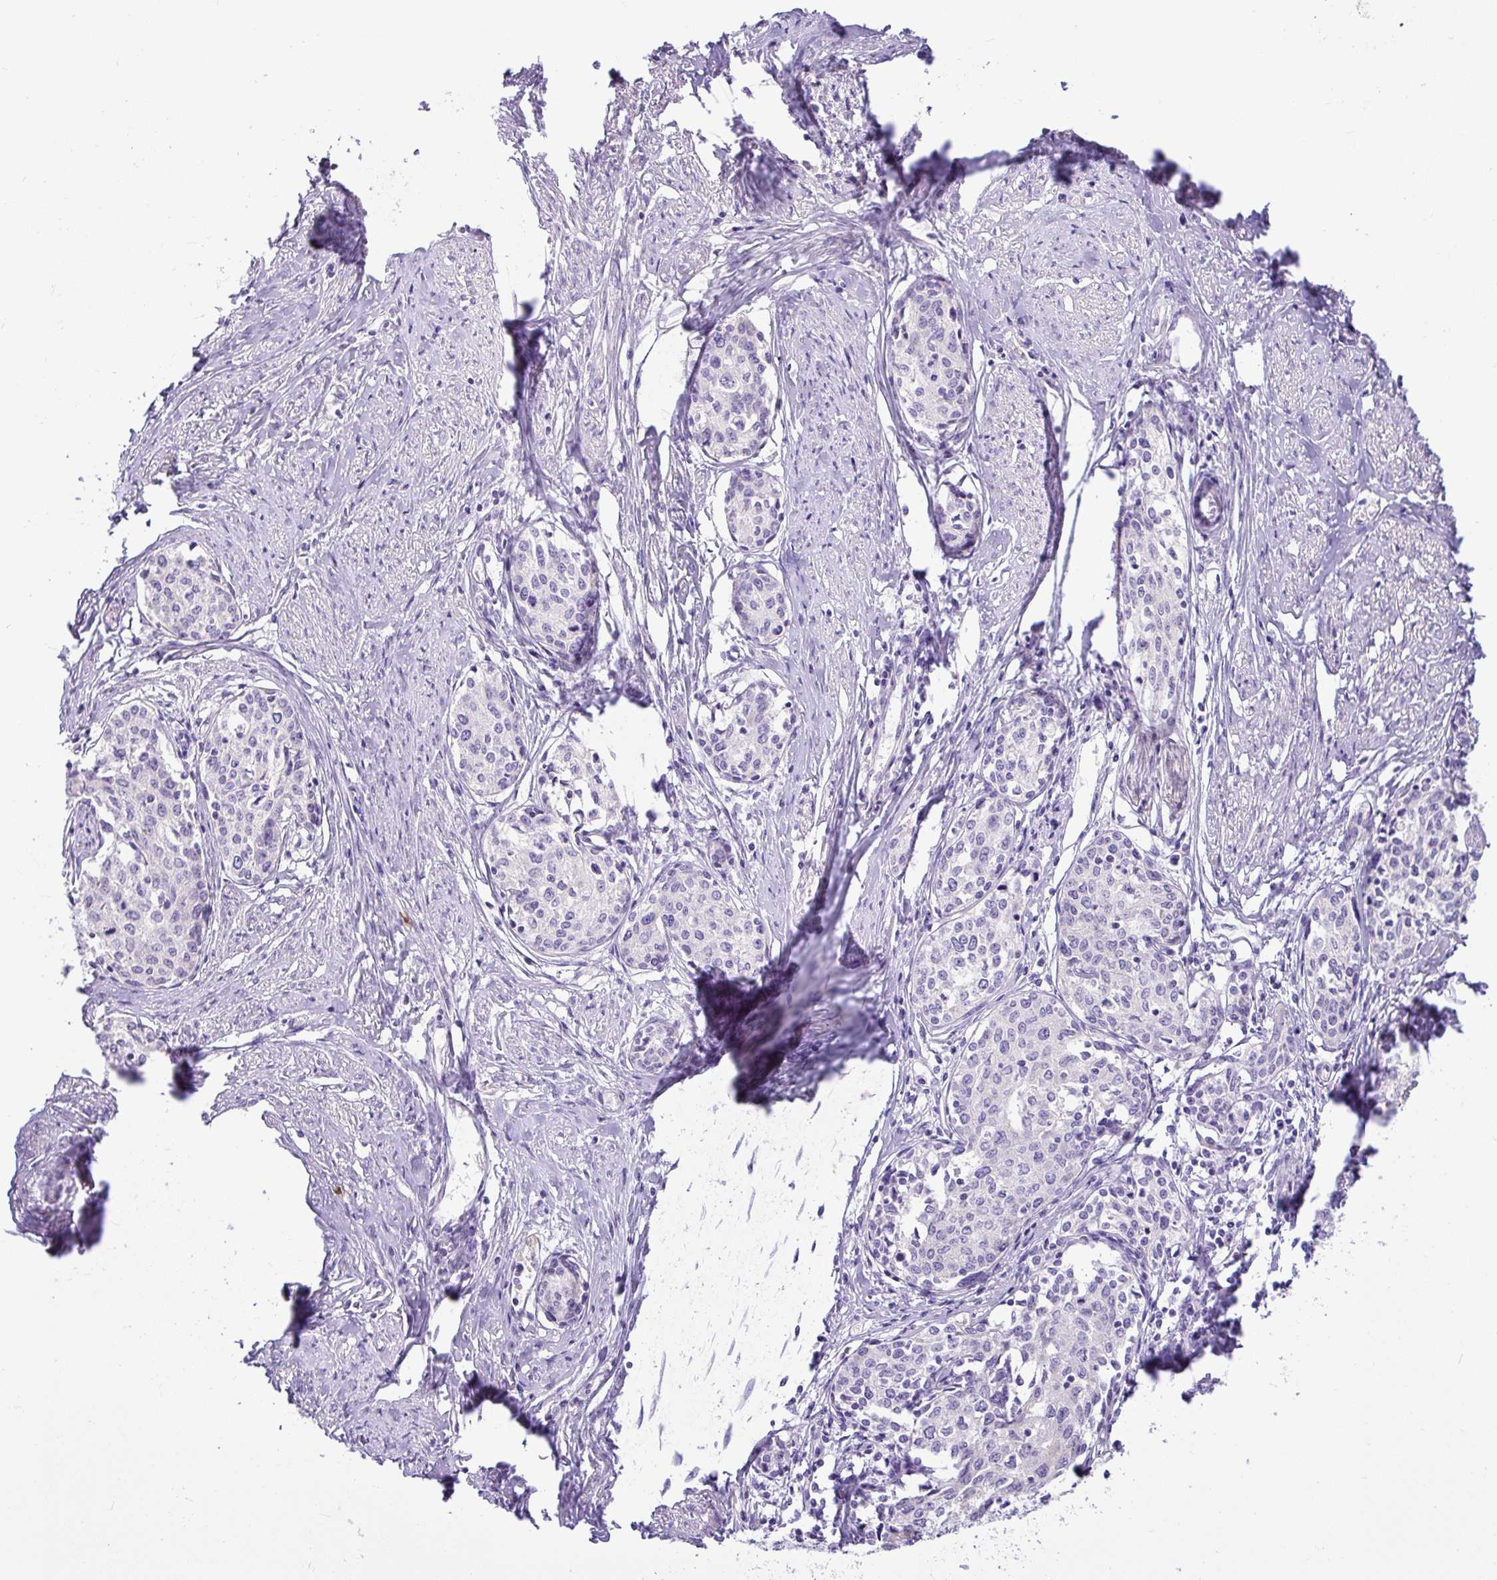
{"staining": {"intensity": "negative", "quantity": "none", "location": "none"}, "tissue": "cervical cancer", "cell_type": "Tumor cells", "image_type": "cancer", "snomed": [{"axis": "morphology", "description": "Squamous cell carcinoma, NOS"}, {"axis": "morphology", "description": "Adenocarcinoma, NOS"}, {"axis": "topography", "description": "Cervix"}], "caption": "IHC histopathology image of neoplastic tissue: human squamous cell carcinoma (cervical) stained with DAB (3,3'-diaminobenzidine) demonstrates no significant protein staining in tumor cells.", "gene": "SH2D3C", "patient": {"sex": "female", "age": 52}}